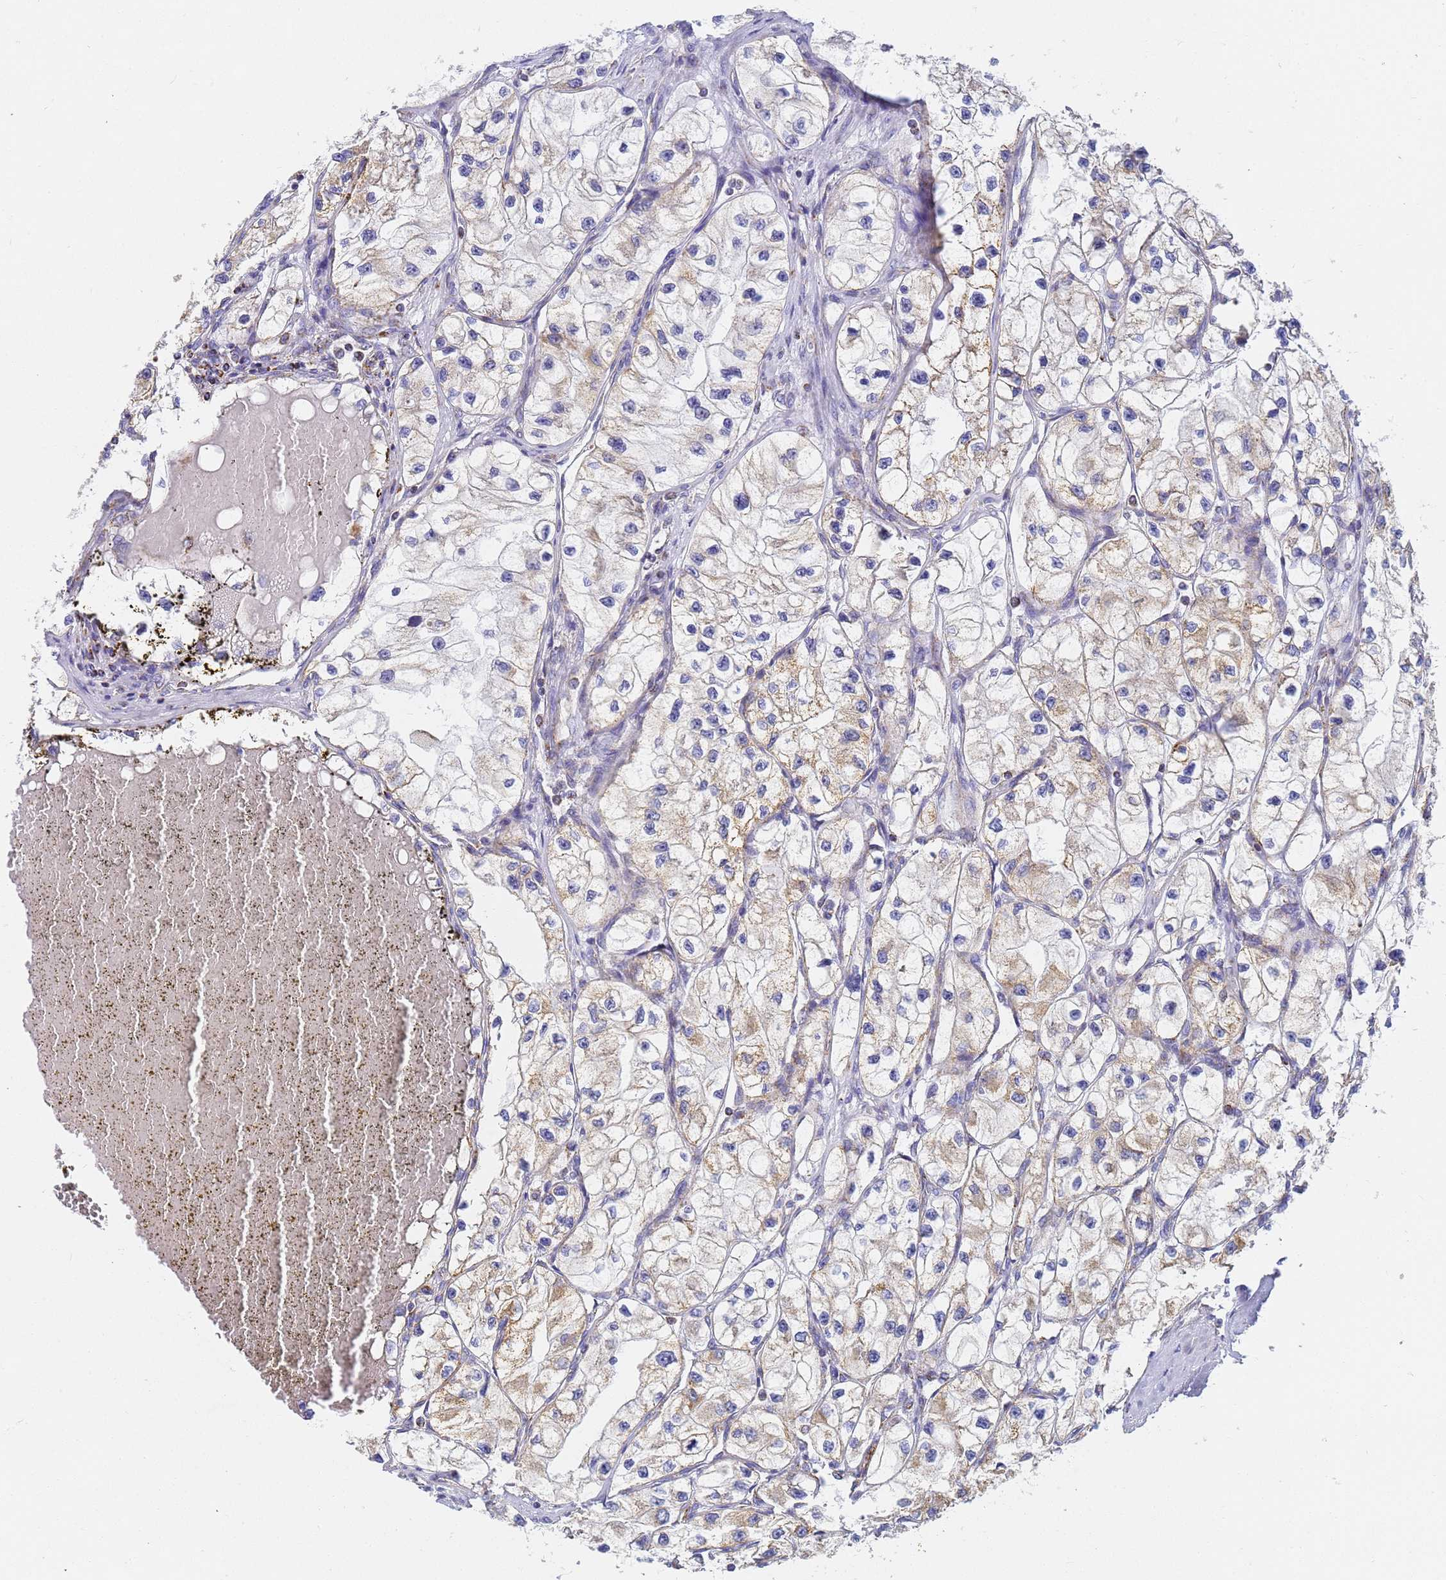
{"staining": {"intensity": "weak", "quantity": "25%-75%", "location": "cytoplasmic/membranous"}, "tissue": "renal cancer", "cell_type": "Tumor cells", "image_type": "cancer", "snomed": [{"axis": "morphology", "description": "Adenocarcinoma, NOS"}, {"axis": "topography", "description": "Kidney"}], "caption": "Immunohistochemical staining of human renal cancer (adenocarcinoma) exhibits low levels of weak cytoplasmic/membranous protein positivity in approximately 25%-75% of tumor cells.", "gene": "CNIH4", "patient": {"sex": "female", "age": 57}}